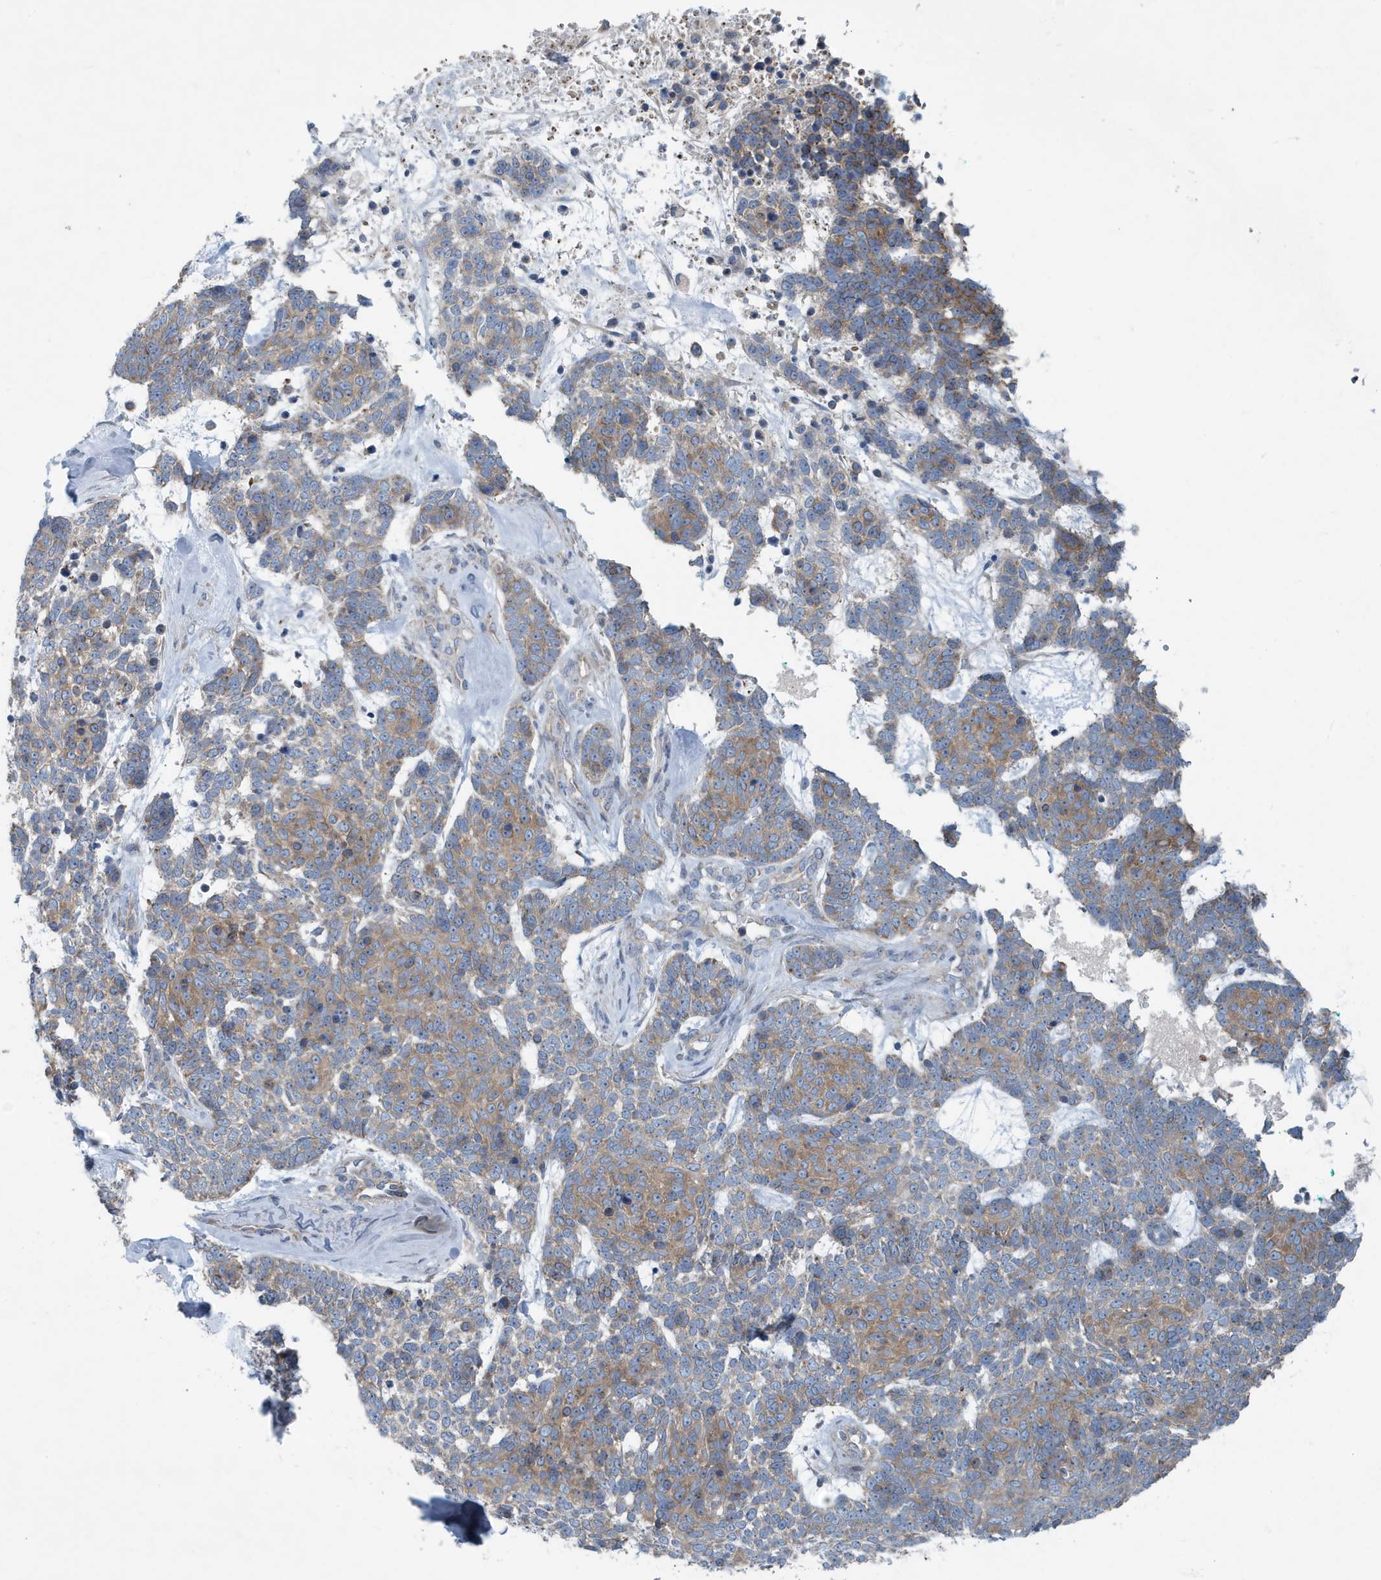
{"staining": {"intensity": "moderate", "quantity": "25%-75%", "location": "cytoplasmic/membranous"}, "tissue": "skin cancer", "cell_type": "Tumor cells", "image_type": "cancer", "snomed": [{"axis": "morphology", "description": "Basal cell carcinoma"}, {"axis": "topography", "description": "Skin"}], "caption": "Immunohistochemistry of skin basal cell carcinoma displays medium levels of moderate cytoplasmic/membranous staining in approximately 25%-75% of tumor cells. (DAB = brown stain, brightfield microscopy at high magnification).", "gene": "PPM1M", "patient": {"sex": "female", "age": 81}}